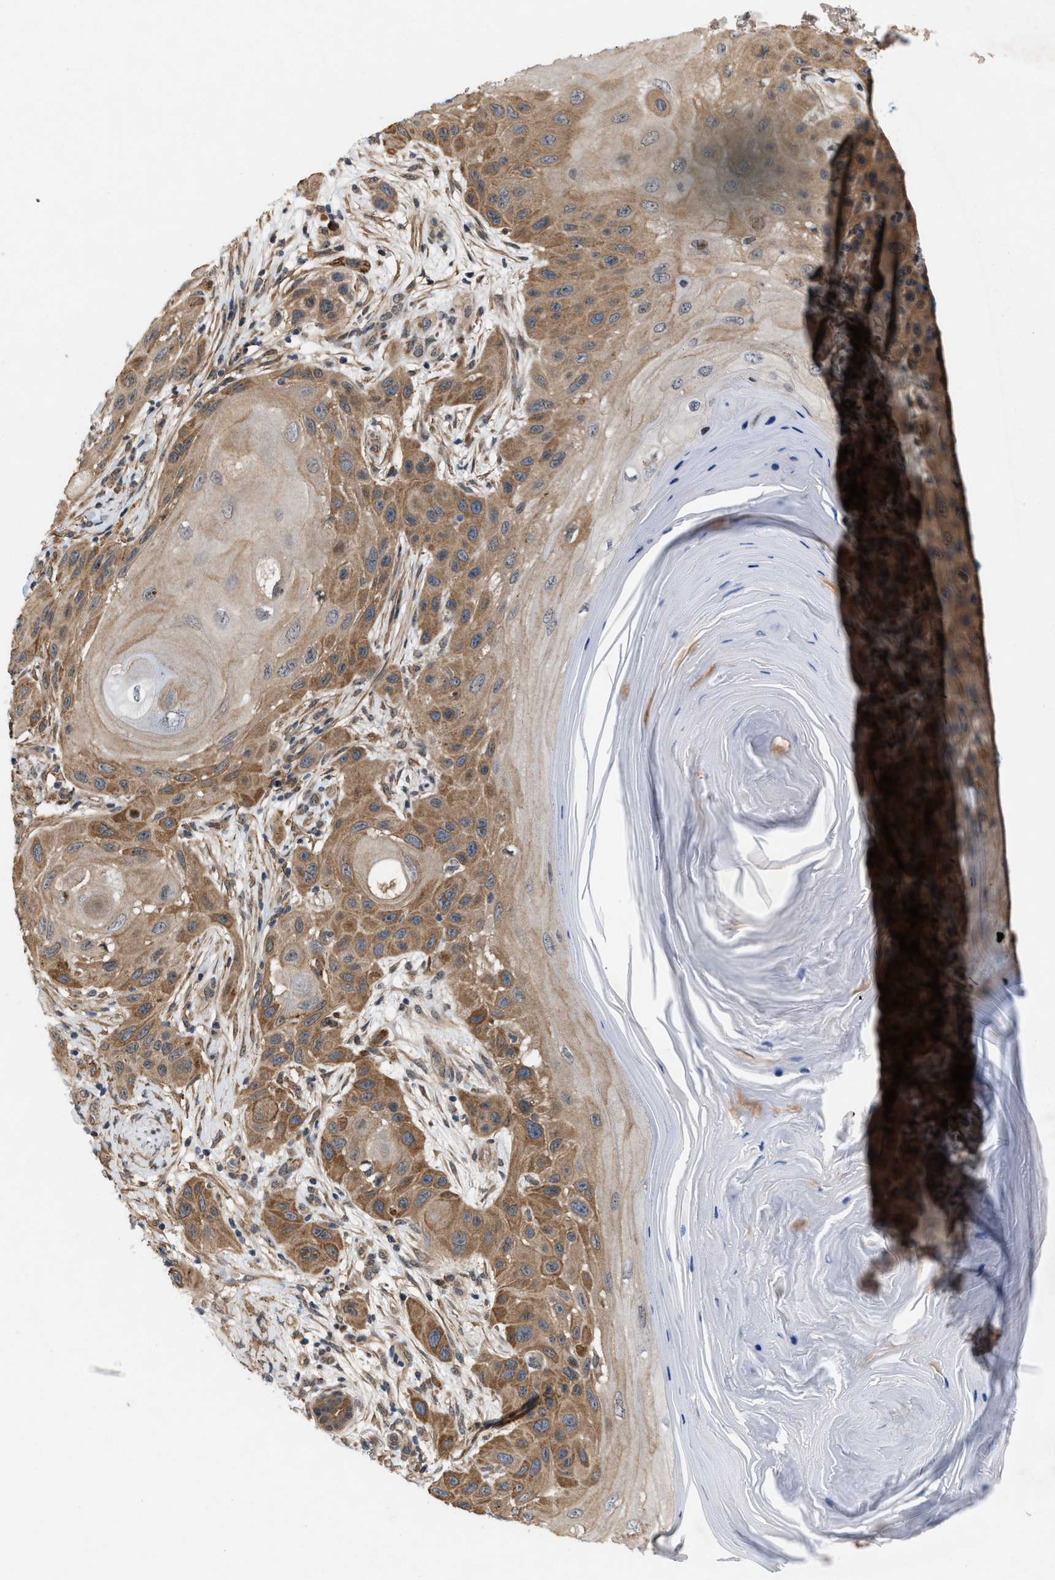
{"staining": {"intensity": "moderate", "quantity": ">75%", "location": "cytoplasmic/membranous"}, "tissue": "skin cancer", "cell_type": "Tumor cells", "image_type": "cancer", "snomed": [{"axis": "morphology", "description": "Squamous cell carcinoma, NOS"}, {"axis": "topography", "description": "Skin"}], "caption": "A brown stain highlights moderate cytoplasmic/membranous staining of a protein in skin cancer tumor cells.", "gene": "MFSD6", "patient": {"sex": "female", "age": 96}}